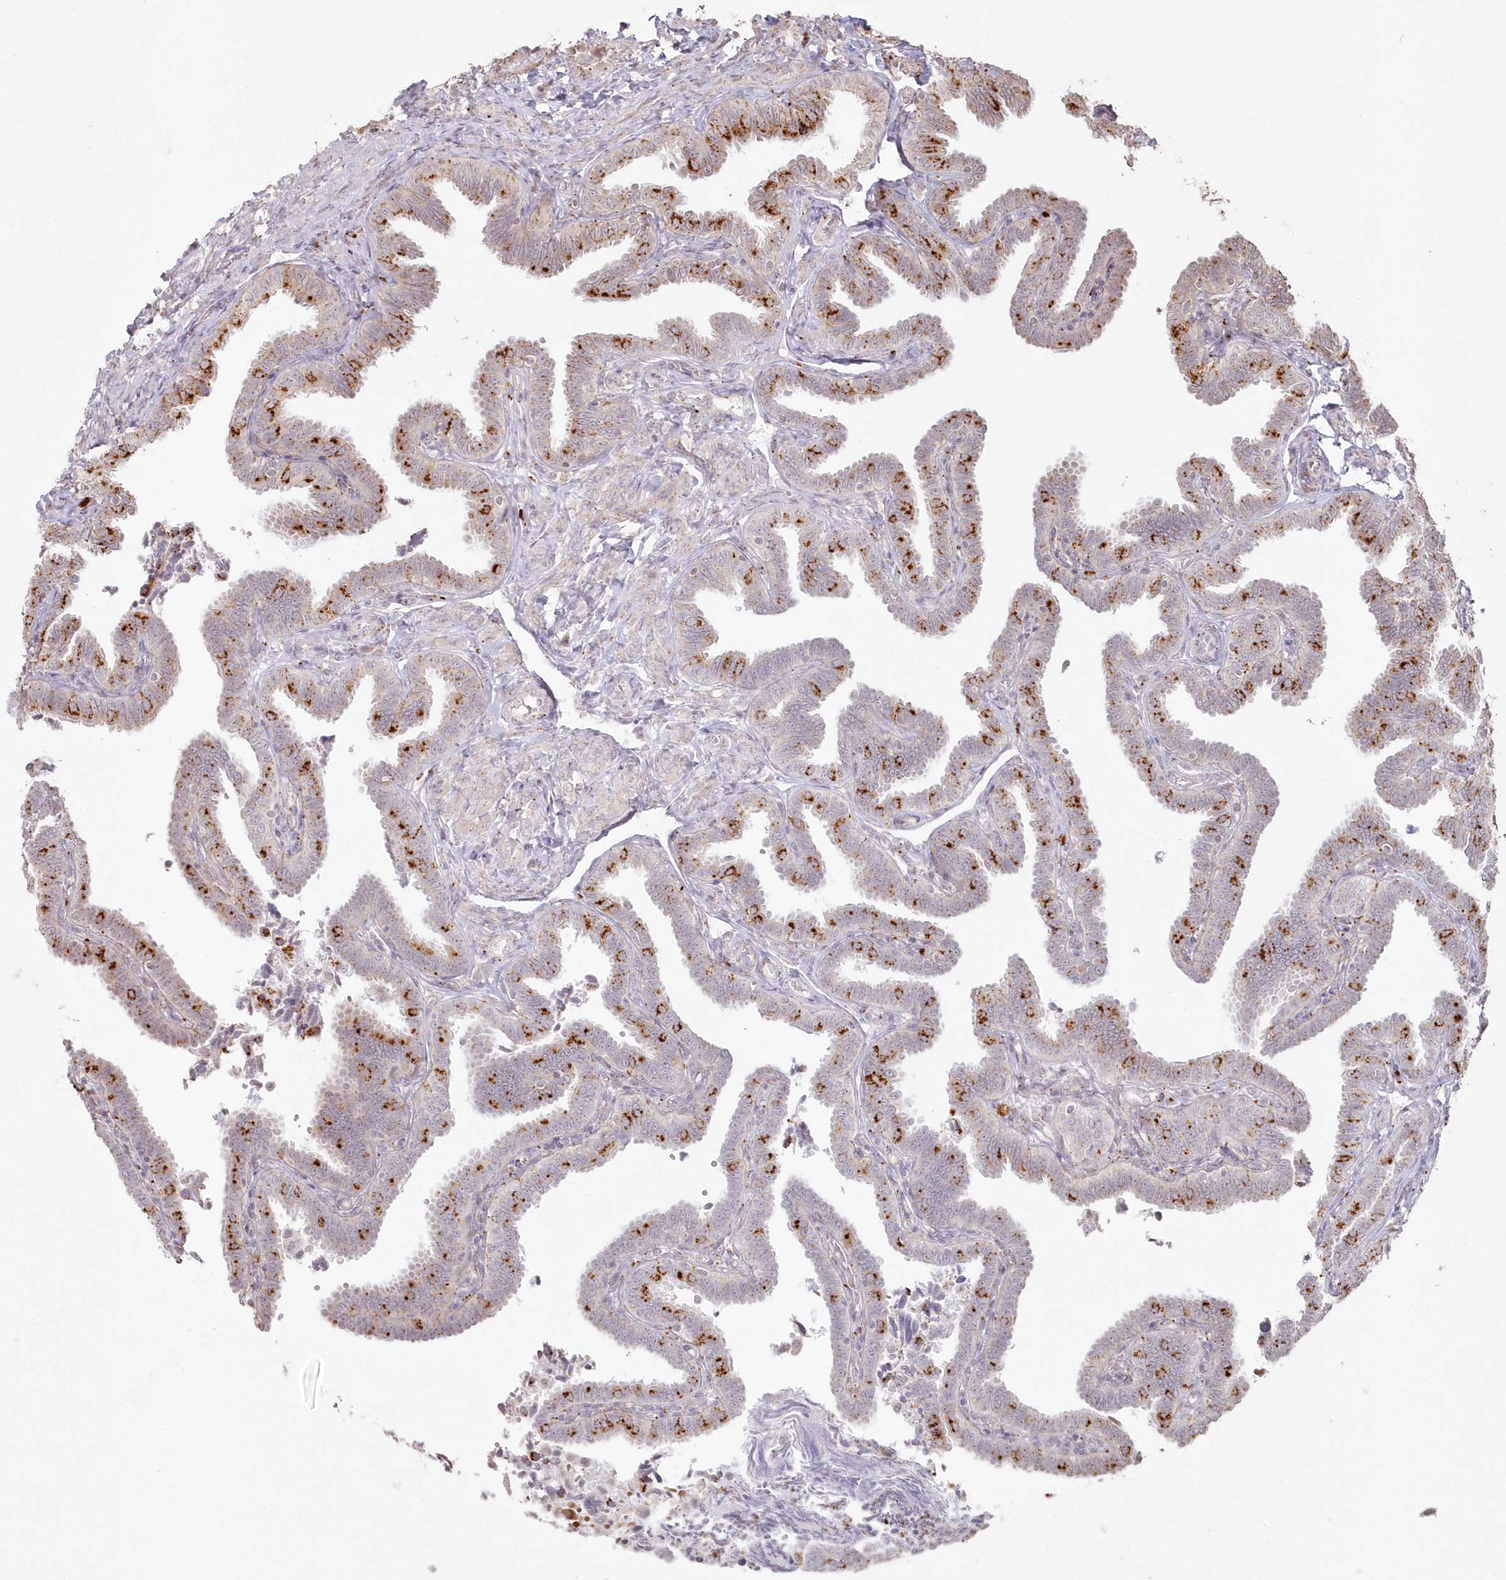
{"staining": {"intensity": "moderate", "quantity": ">75%", "location": "cytoplasmic/membranous"}, "tissue": "fallopian tube", "cell_type": "Glandular cells", "image_type": "normal", "snomed": [{"axis": "morphology", "description": "Normal tissue, NOS"}, {"axis": "topography", "description": "Fallopian tube"}], "caption": "This micrograph demonstrates immunohistochemistry staining of normal fallopian tube, with medium moderate cytoplasmic/membranous expression in approximately >75% of glandular cells.", "gene": "ARSB", "patient": {"sex": "female", "age": 39}}